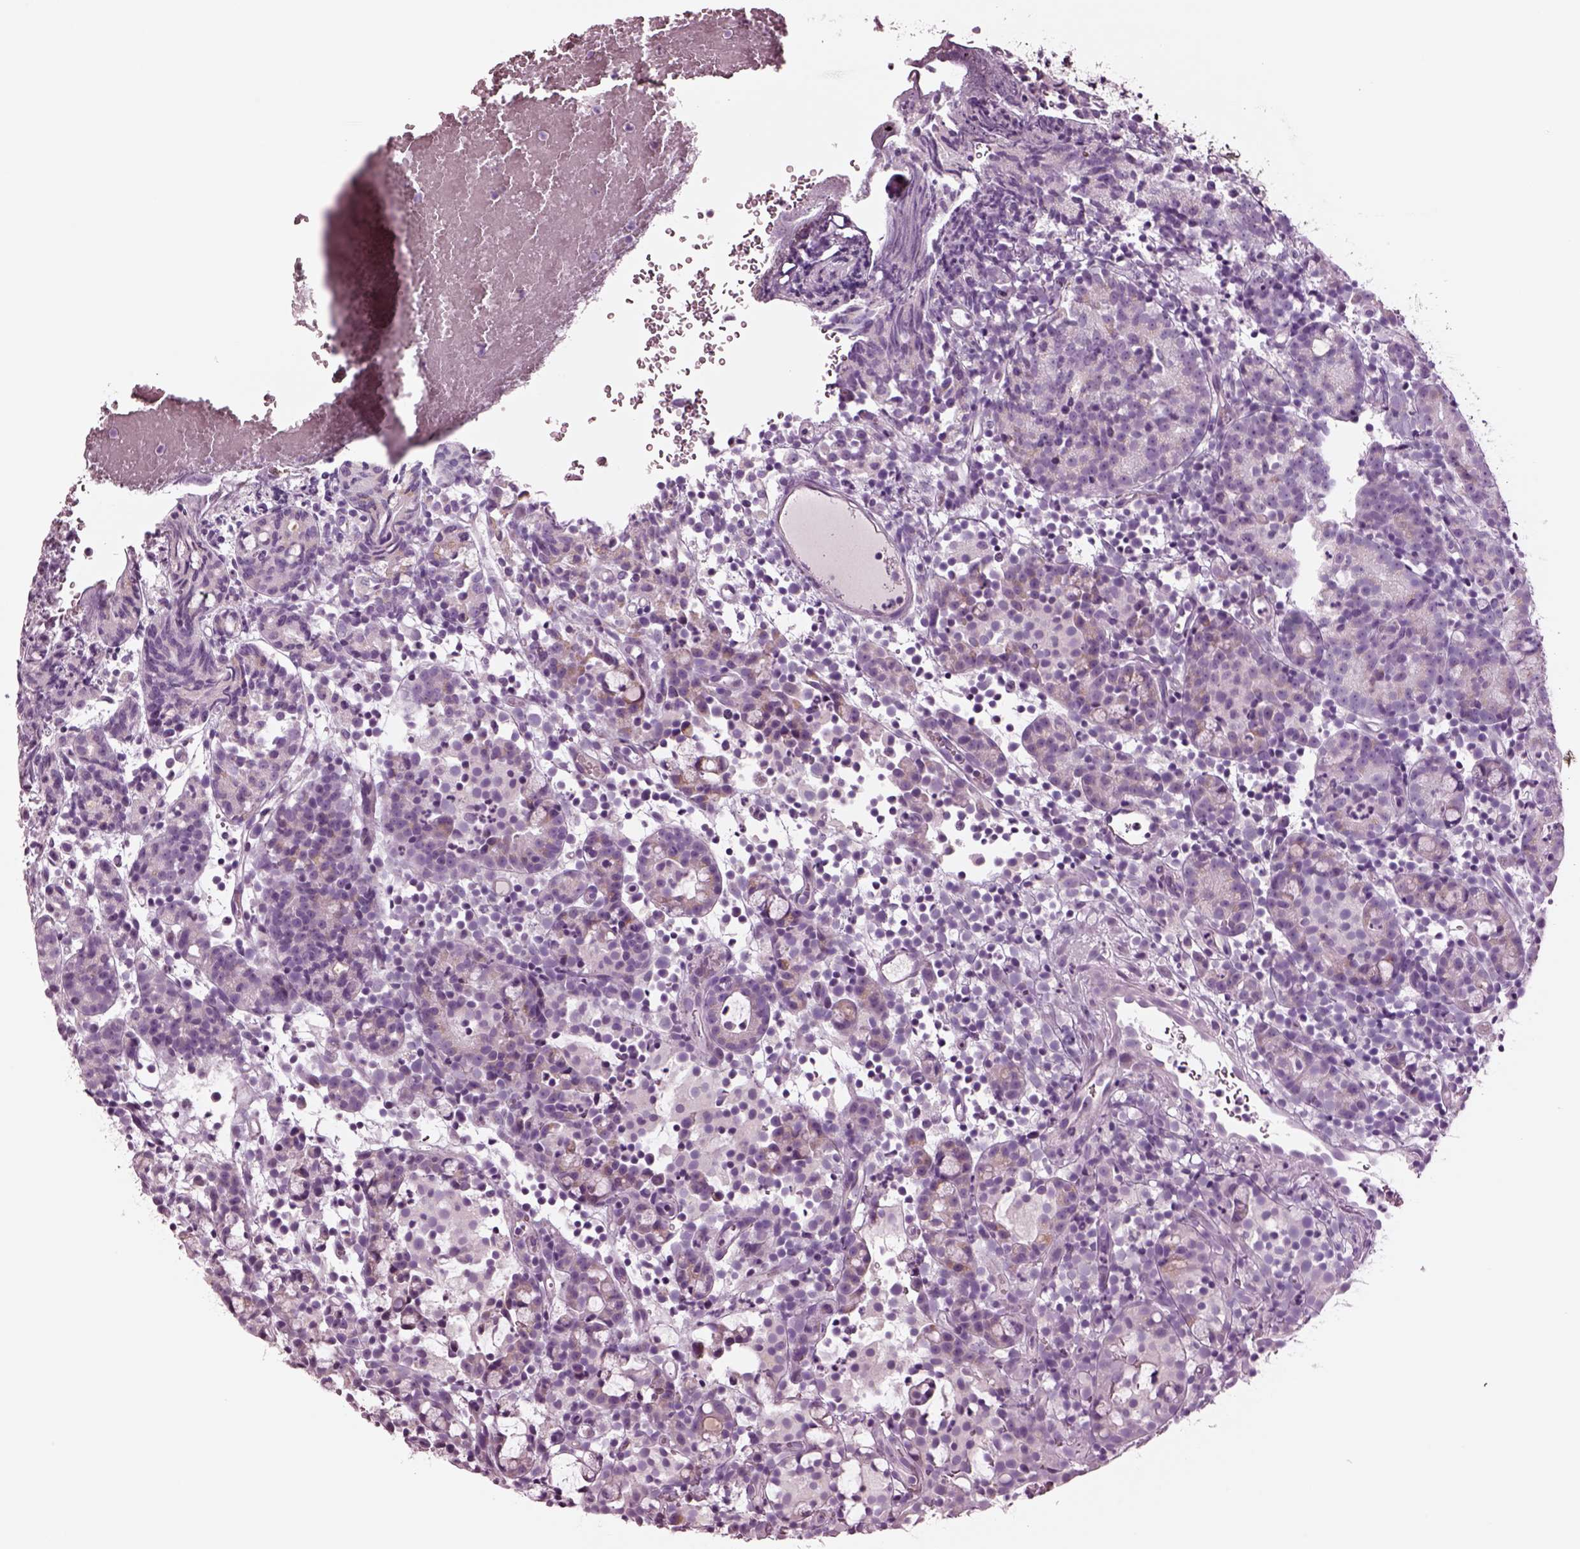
{"staining": {"intensity": "negative", "quantity": "none", "location": "none"}, "tissue": "prostate cancer", "cell_type": "Tumor cells", "image_type": "cancer", "snomed": [{"axis": "morphology", "description": "Adenocarcinoma, High grade"}, {"axis": "topography", "description": "Prostate"}], "caption": "An immunohistochemistry micrograph of prostate cancer is shown. There is no staining in tumor cells of prostate cancer. (DAB immunohistochemistry with hematoxylin counter stain).", "gene": "NMRK2", "patient": {"sex": "male", "age": 53}}